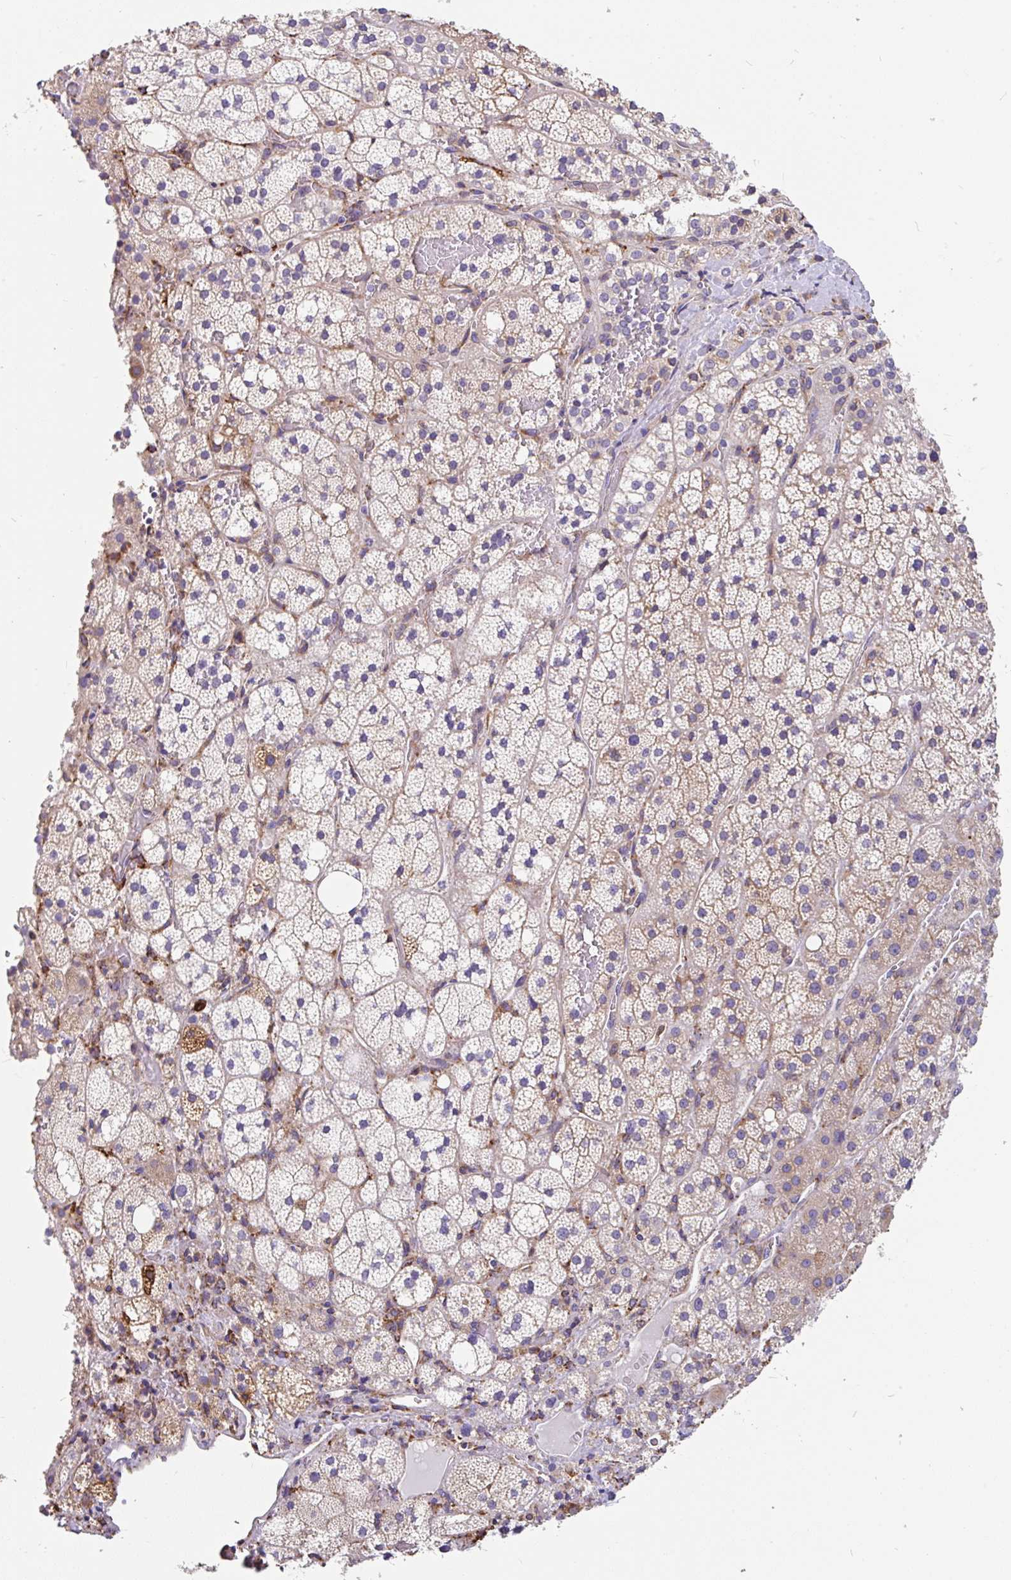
{"staining": {"intensity": "moderate", "quantity": "25%-75%", "location": "cytoplasmic/membranous"}, "tissue": "adrenal gland", "cell_type": "Glandular cells", "image_type": "normal", "snomed": [{"axis": "morphology", "description": "Normal tissue, NOS"}, {"axis": "topography", "description": "Adrenal gland"}], "caption": "DAB immunohistochemical staining of benign adrenal gland displays moderate cytoplasmic/membranous protein expression in approximately 25%-75% of glandular cells. The staining was performed using DAB to visualize the protein expression in brown, while the nuclei were stained in blue with hematoxylin (Magnification: 20x).", "gene": "EML5", "patient": {"sex": "male", "age": 53}}